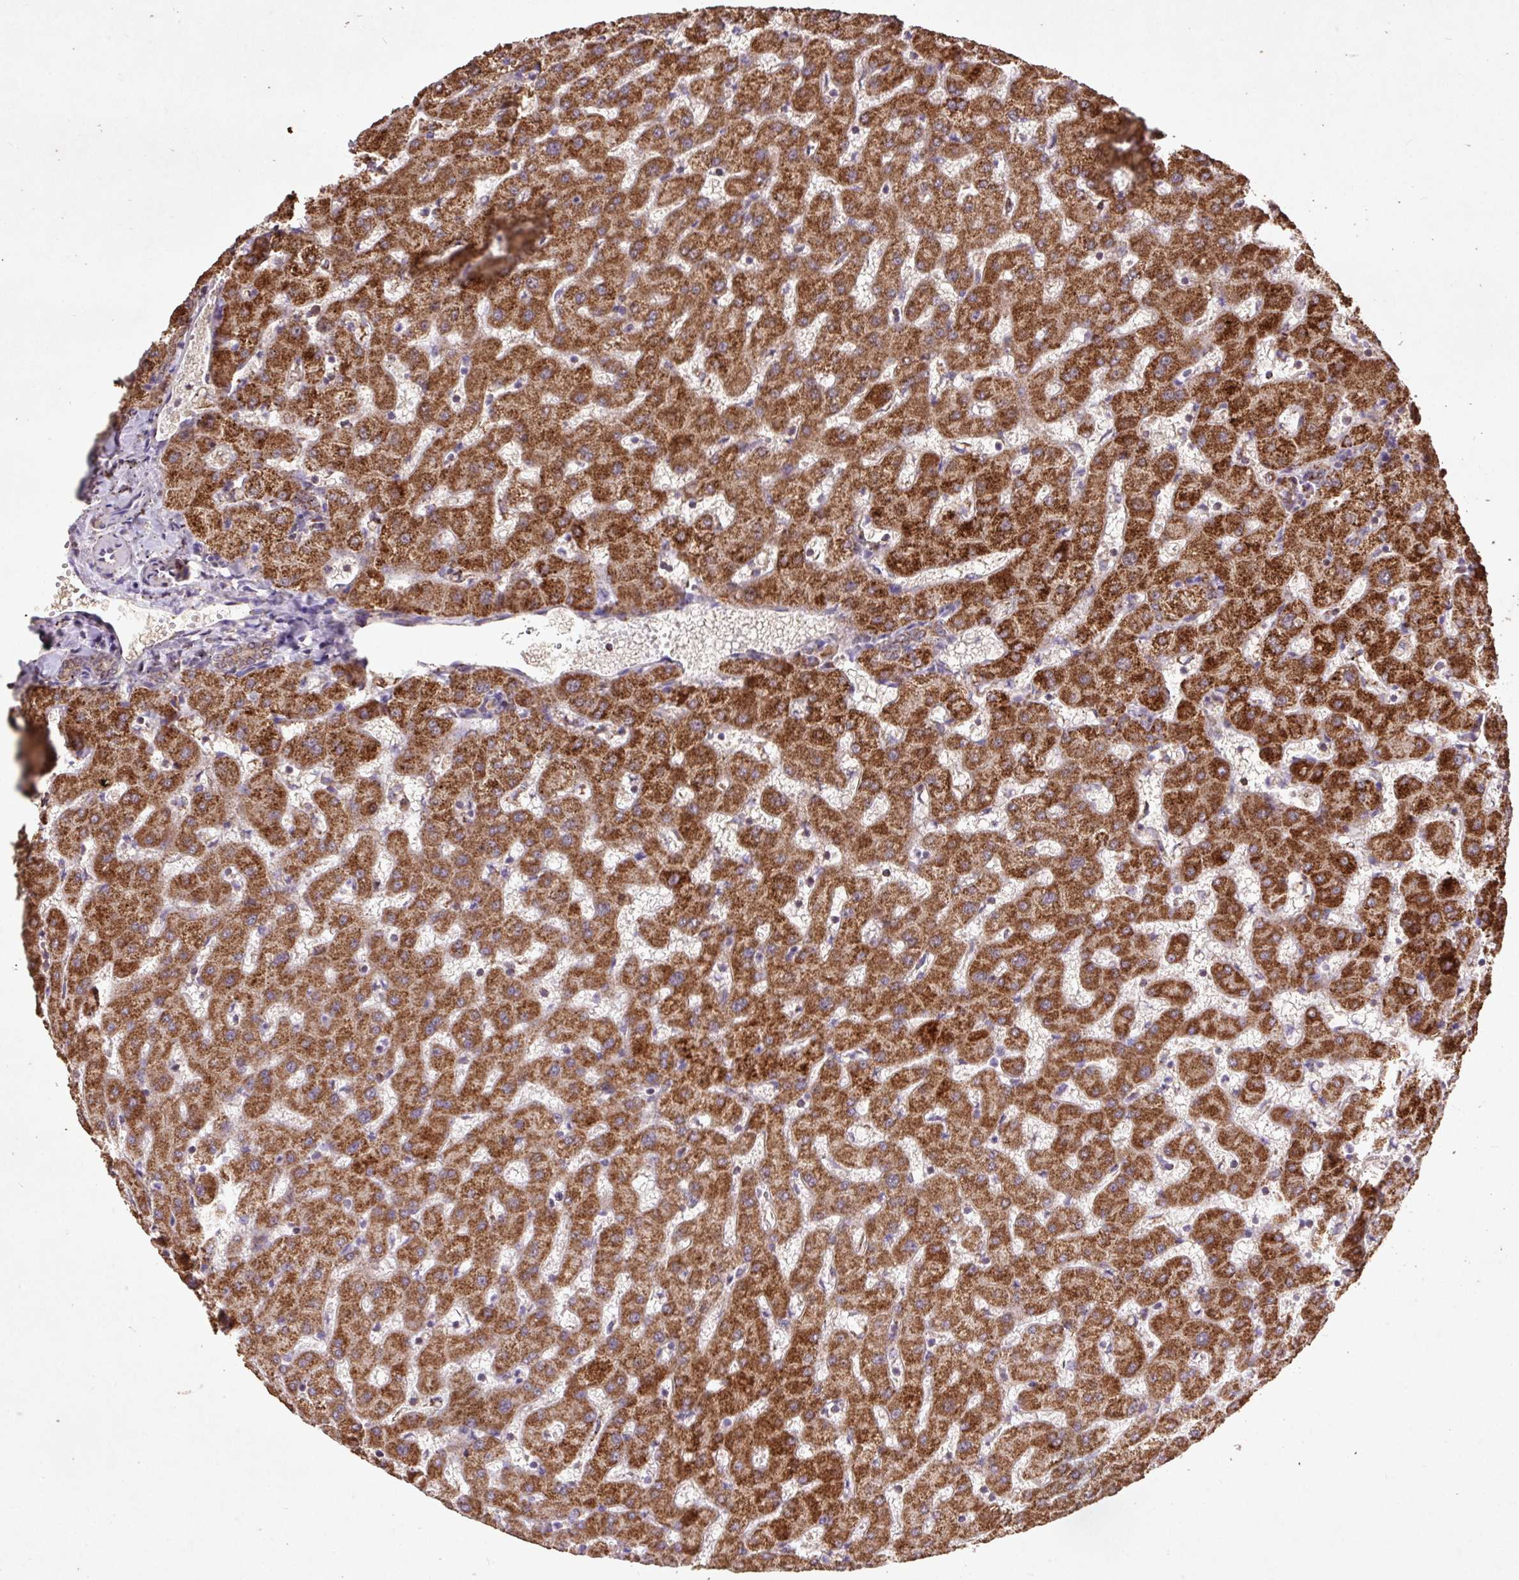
{"staining": {"intensity": "moderate", "quantity": ">75%", "location": "cytoplasmic/membranous"}, "tissue": "liver", "cell_type": "Cholangiocytes", "image_type": "normal", "snomed": [{"axis": "morphology", "description": "Normal tissue, NOS"}, {"axis": "topography", "description": "Liver"}], "caption": "The histopathology image displays staining of benign liver, revealing moderate cytoplasmic/membranous protein expression (brown color) within cholangiocytes. The protein of interest is stained brown, and the nuclei are stained in blue (DAB (3,3'-diaminobenzidine) IHC with brightfield microscopy, high magnification).", "gene": "ATP5F1A", "patient": {"sex": "female", "age": 63}}